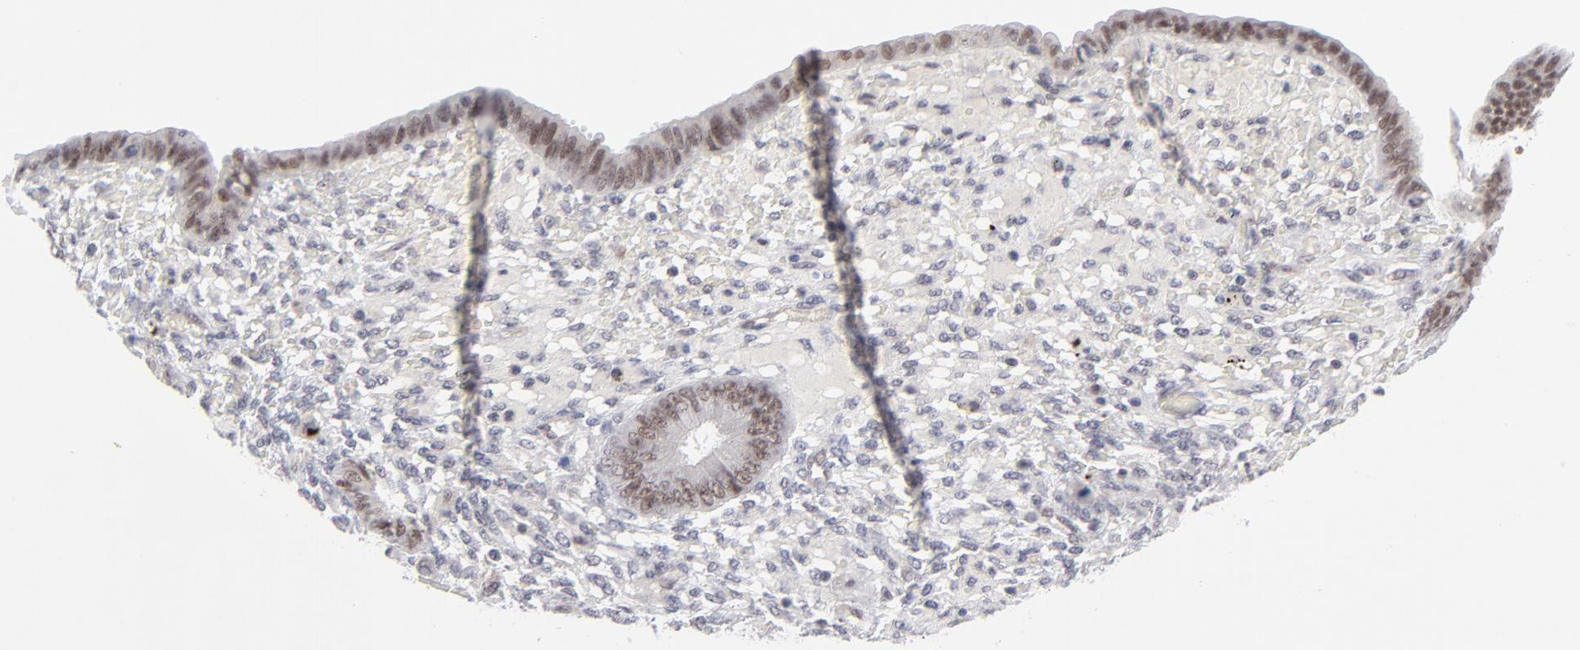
{"staining": {"intensity": "weak", "quantity": "<25%", "location": "nuclear"}, "tissue": "endometrium", "cell_type": "Cells in endometrial stroma", "image_type": "normal", "snomed": [{"axis": "morphology", "description": "Normal tissue, NOS"}, {"axis": "topography", "description": "Endometrium"}], "caption": "Immunohistochemical staining of unremarkable human endometrium exhibits no significant positivity in cells in endometrial stroma. (Brightfield microscopy of DAB (3,3'-diaminobenzidine) immunohistochemistry at high magnification).", "gene": "NBN", "patient": {"sex": "female", "age": 42}}